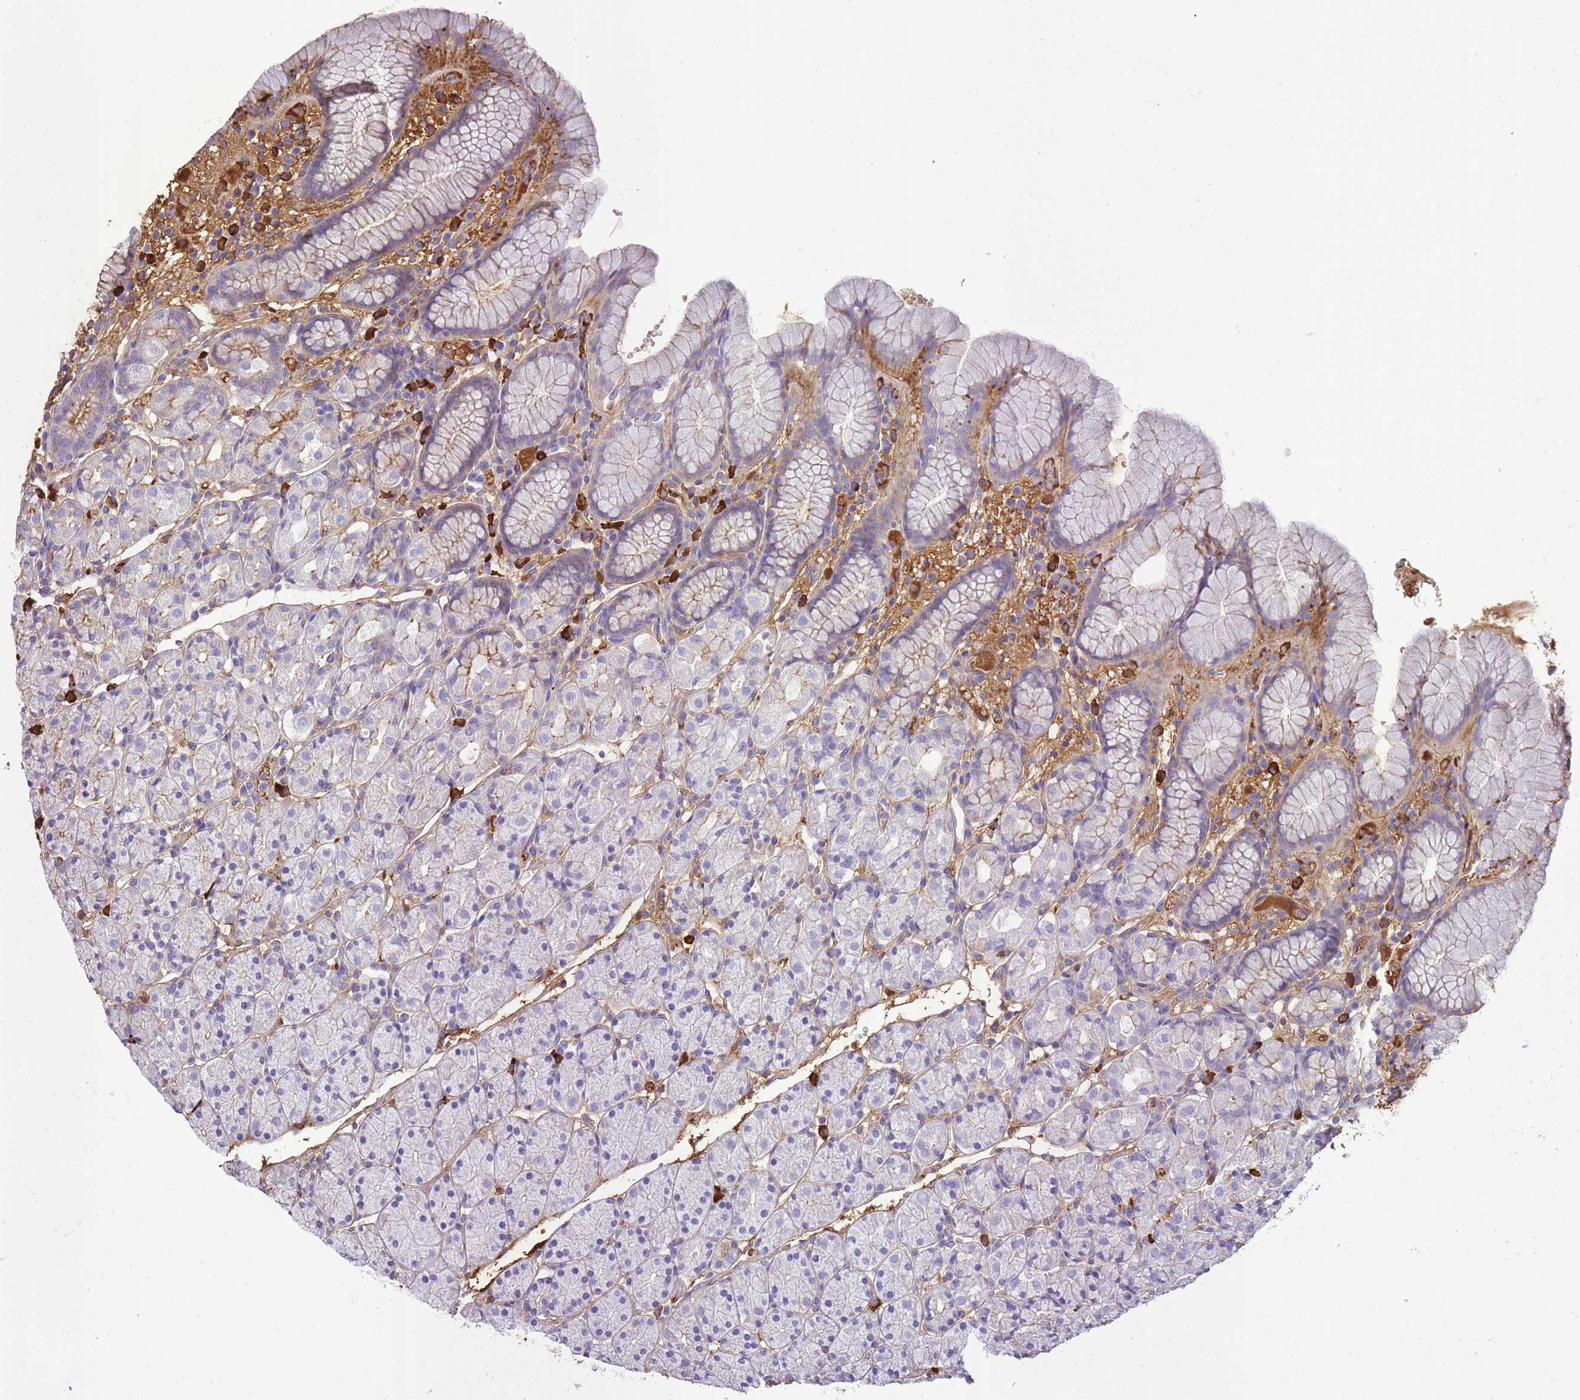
{"staining": {"intensity": "weak", "quantity": "<25%", "location": "cytoplasmic/membranous"}, "tissue": "stomach", "cell_type": "Glandular cells", "image_type": "normal", "snomed": [{"axis": "morphology", "description": "Normal tissue, NOS"}, {"axis": "topography", "description": "Stomach, upper"}, {"axis": "topography", "description": "Stomach"}], "caption": "This histopathology image is of benign stomach stained with immunohistochemistry to label a protein in brown with the nuclei are counter-stained blue. There is no positivity in glandular cells.", "gene": "IGKV1", "patient": {"sex": "male", "age": 62}}